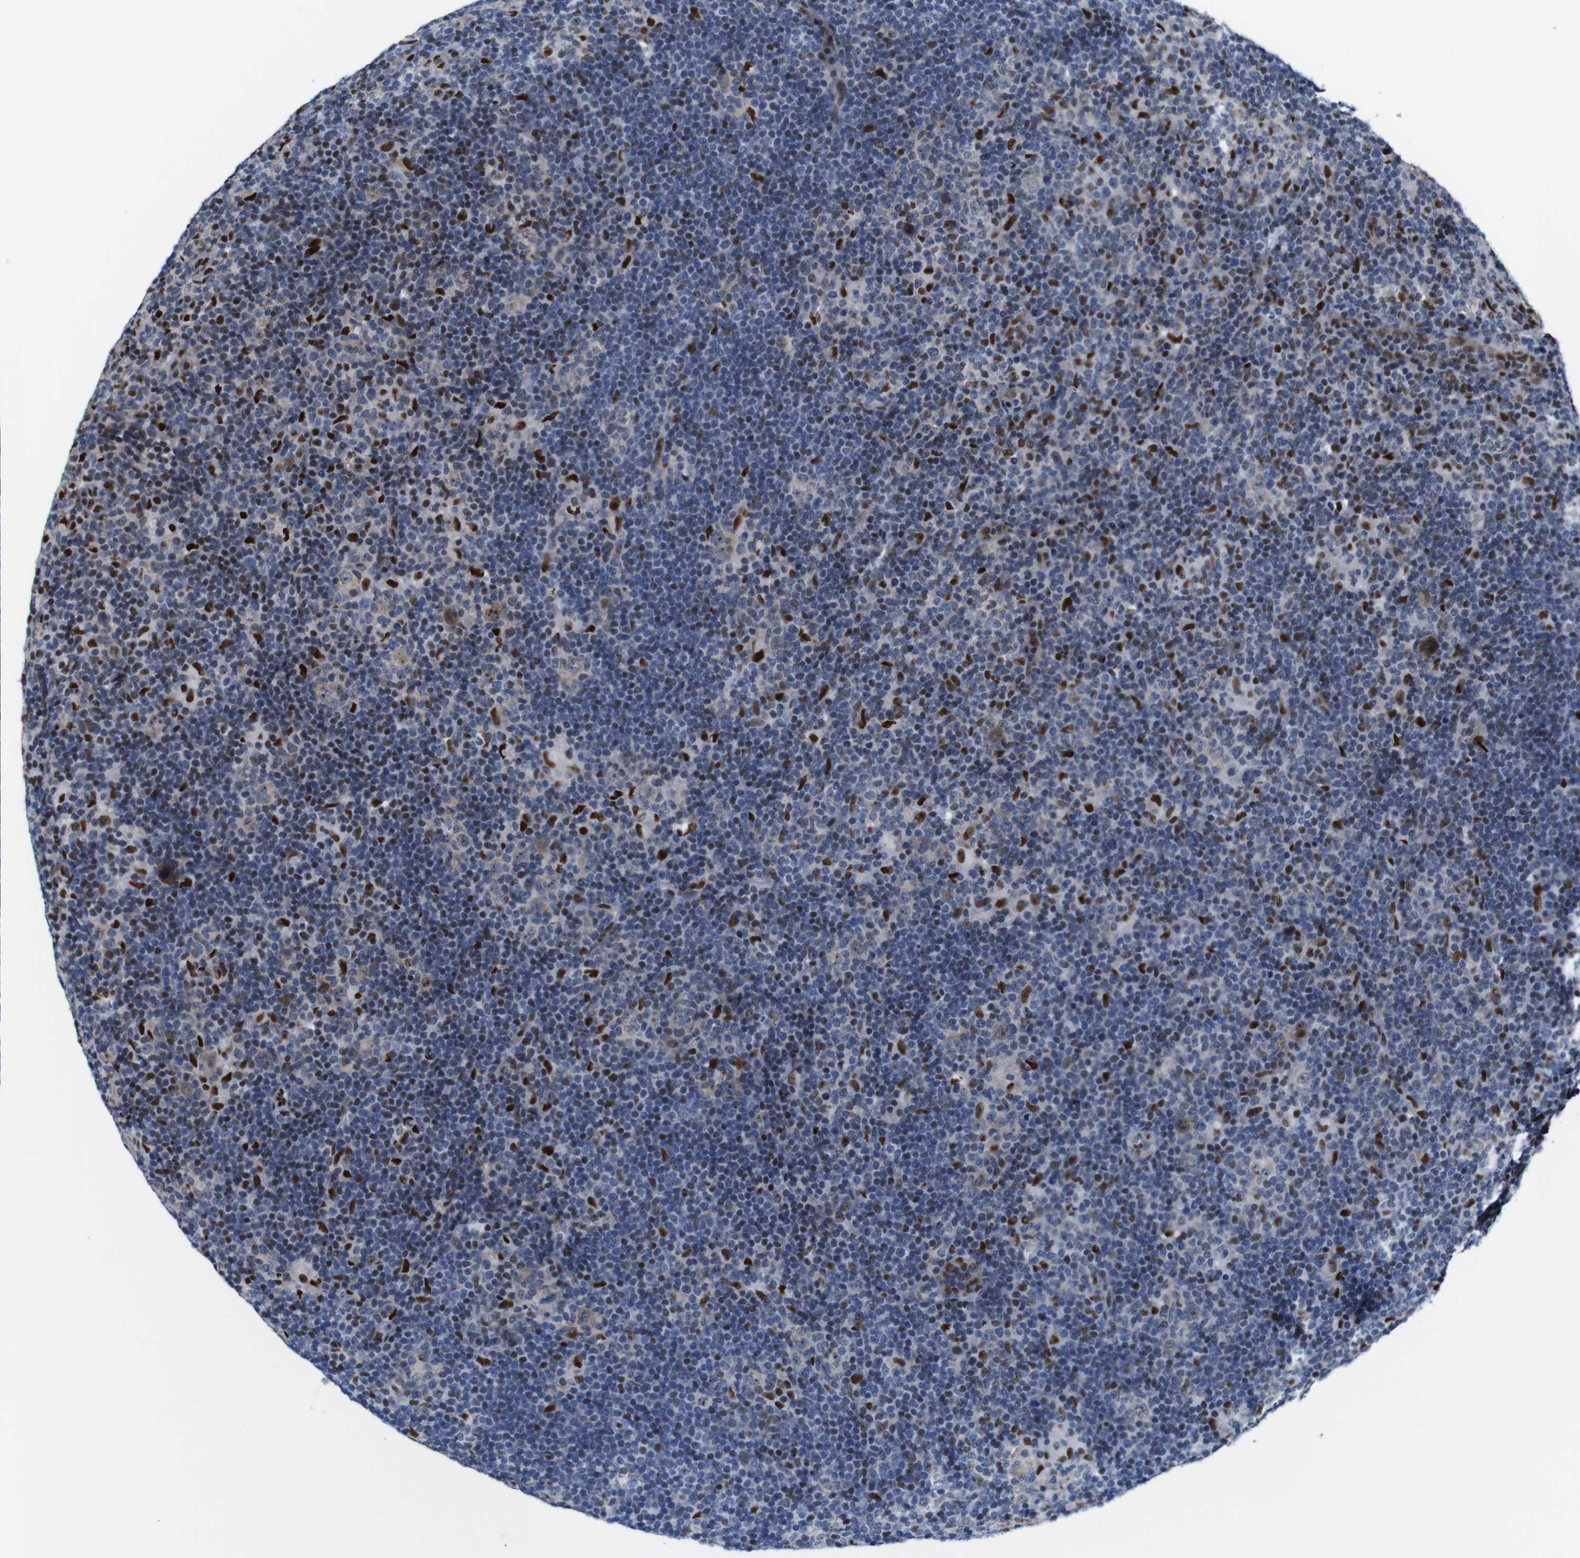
{"staining": {"intensity": "moderate", "quantity": "25%-75%", "location": "nuclear"}, "tissue": "lymphoma", "cell_type": "Tumor cells", "image_type": "cancer", "snomed": [{"axis": "morphology", "description": "Hodgkin's disease, NOS"}, {"axis": "topography", "description": "Lymph node"}], "caption": "Human lymphoma stained with a brown dye shows moderate nuclear positive staining in approximately 25%-75% of tumor cells.", "gene": "GATA6", "patient": {"sex": "female", "age": 57}}